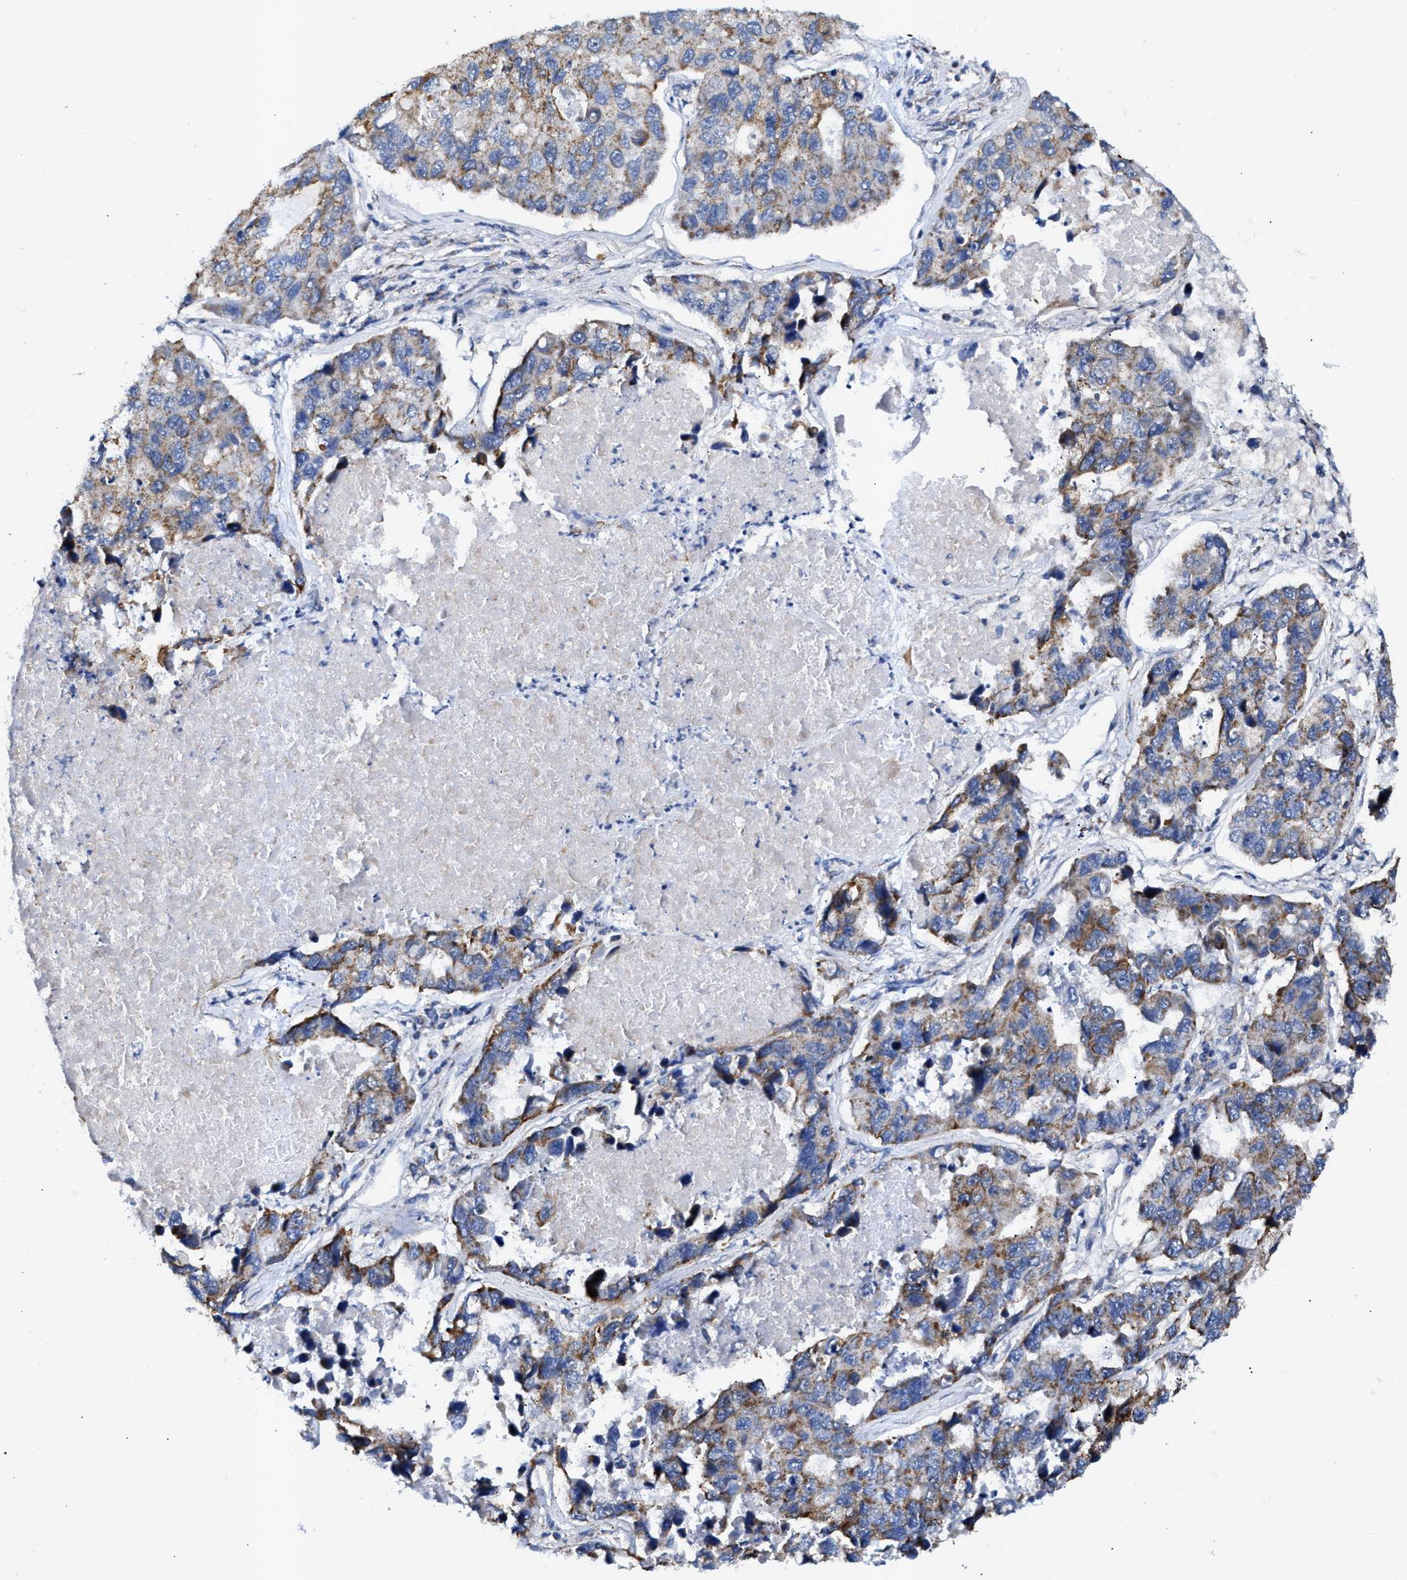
{"staining": {"intensity": "weak", "quantity": "25%-75%", "location": "cytoplasmic/membranous"}, "tissue": "lung cancer", "cell_type": "Tumor cells", "image_type": "cancer", "snomed": [{"axis": "morphology", "description": "Adenocarcinoma, NOS"}, {"axis": "topography", "description": "Lung"}], "caption": "This histopathology image exhibits immunohistochemistry staining of lung cancer (adenocarcinoma), with low weak cytoplasmic/membranous expression in approximately 25%-75% of tumor cells.", "gene": "JAG1", "patient": {"sex": "male", "age": 64}}